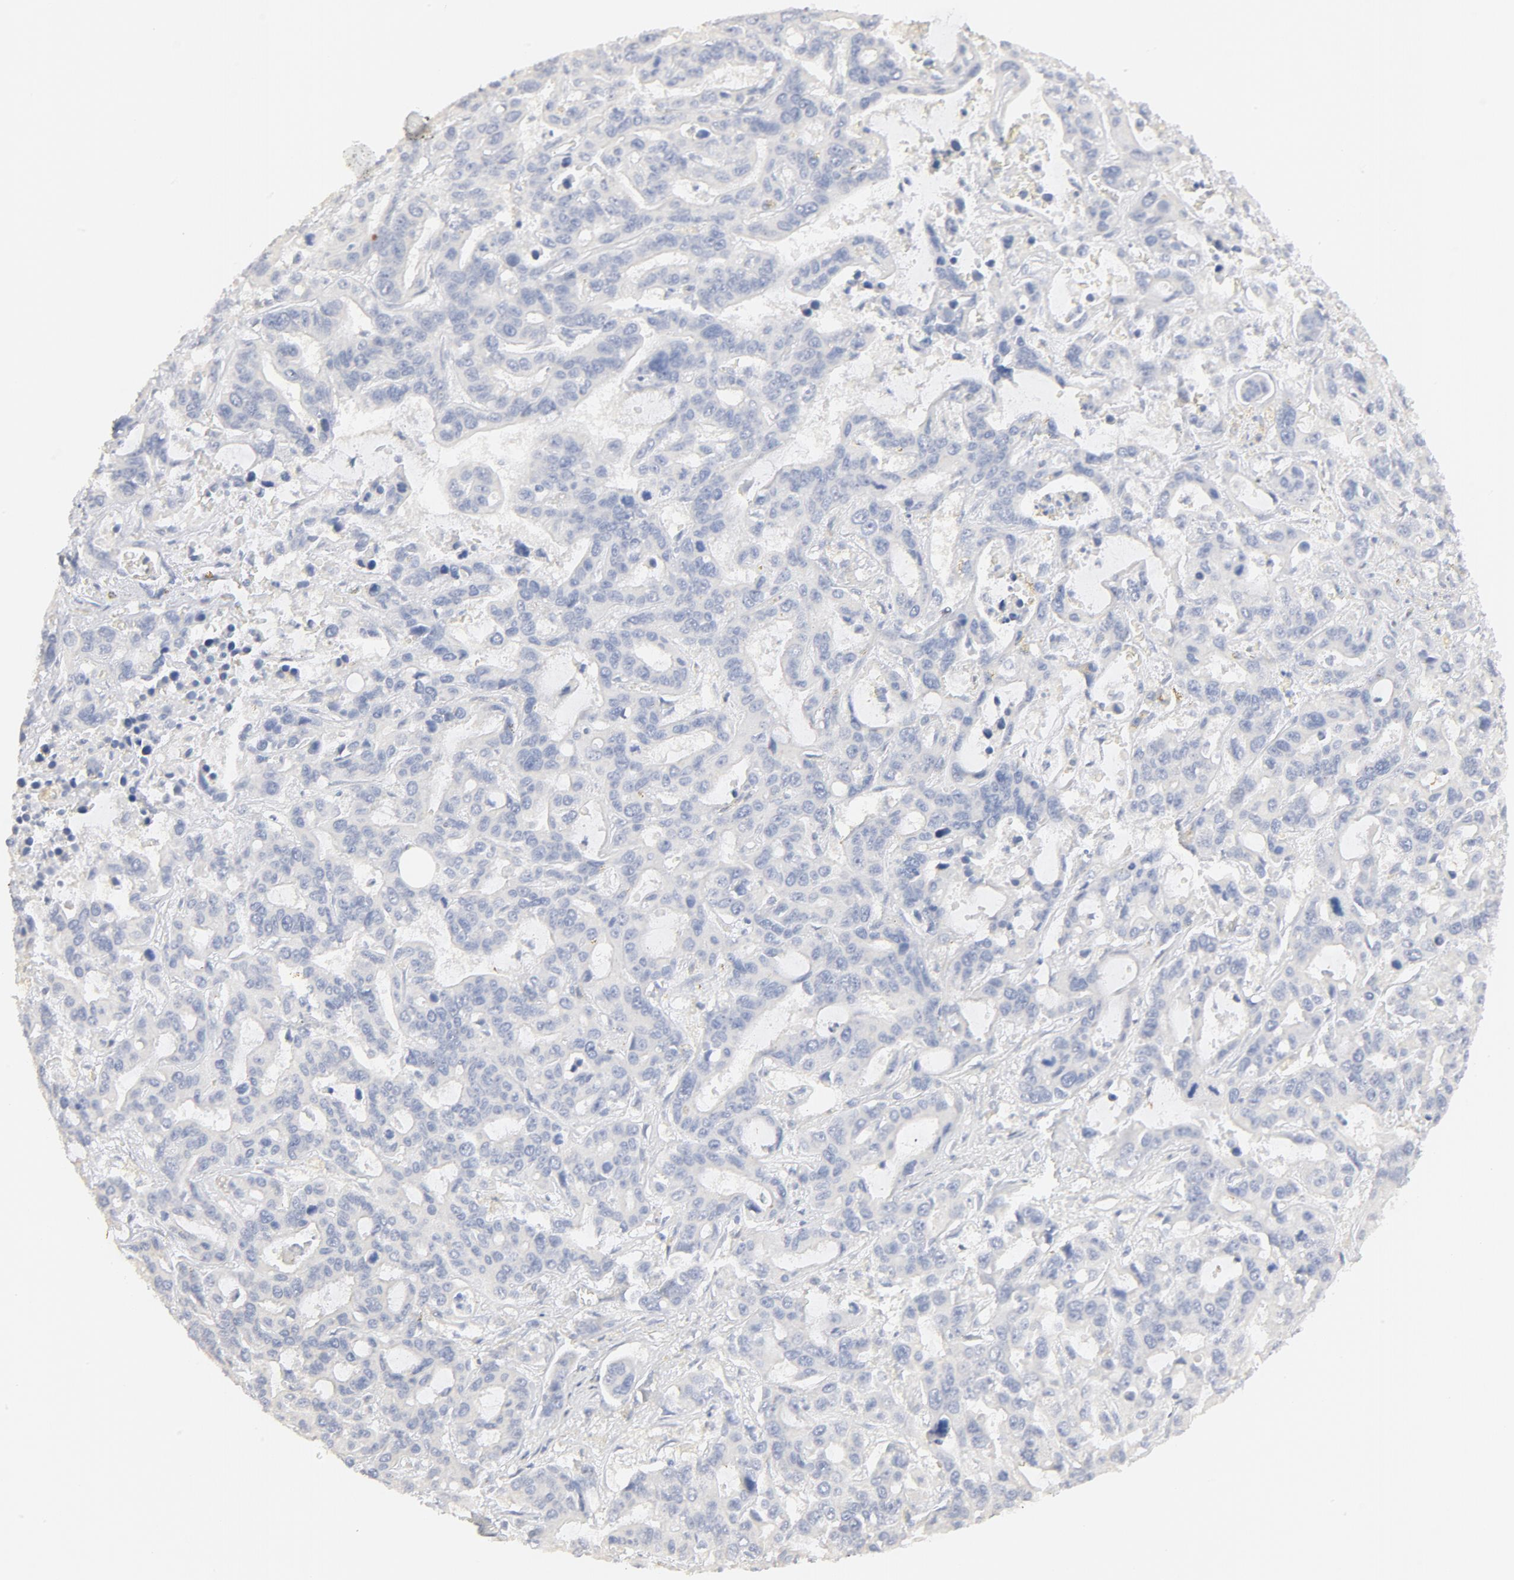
{"staining": {"intensity": "negative", "quantity": "none", "location": "none"}, "tissue": "liver cancer", "cell_type": "Tumor cells", "image_type": "cancer", "snomed": [{"axis": "morphology", "description": "Cholangiocarcinoma"}, {"axis": "topography", "description": "Liver"}], "caption": "Immunohistochemistry (IHC) photomicrograph of neoplastic tissue: liver cancer stained with DAB (3,3'-diaminobenzidine) reveals no significant protein staining in tumor cells.", "gene": "FCGBP", "patient": {"sex": "female", "age": 65}}